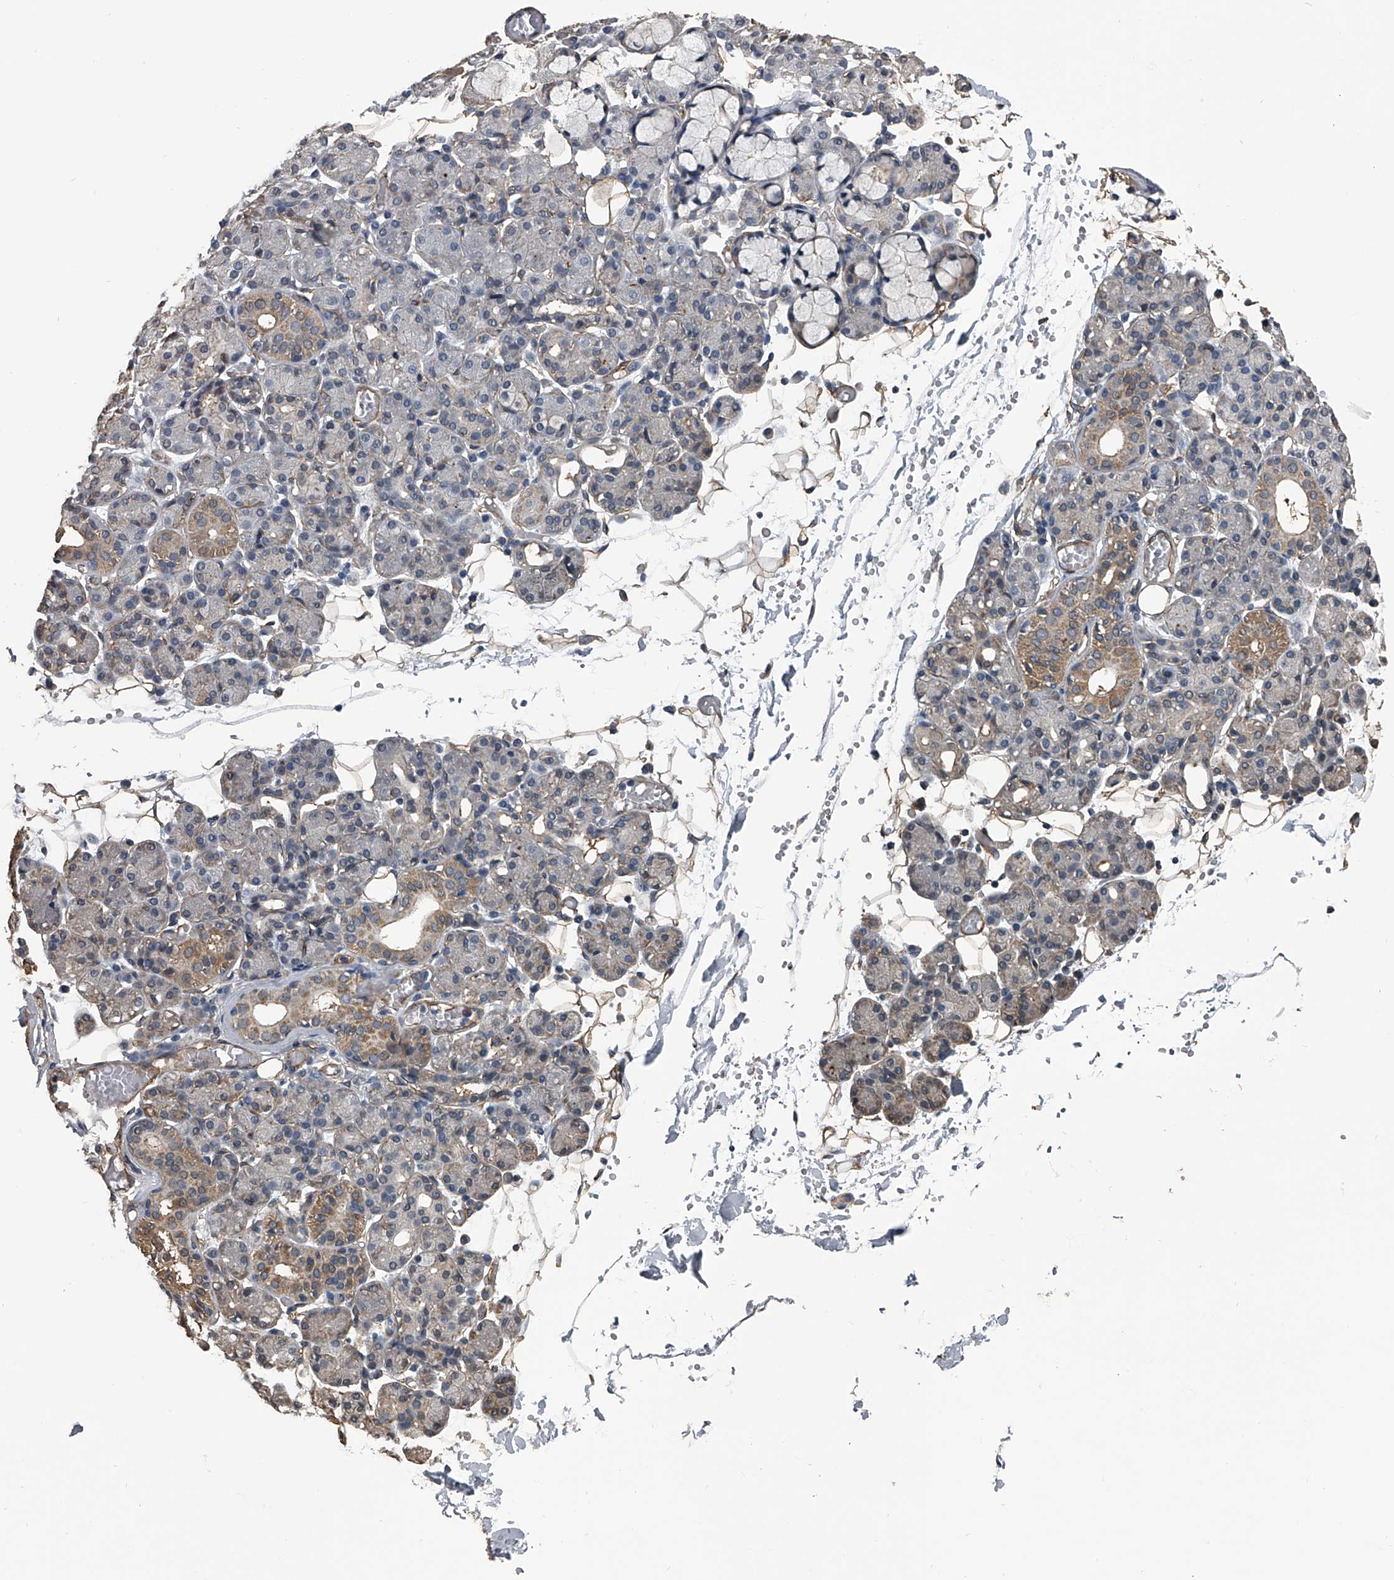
{"staining": {"intensity": "moderate", "quantity": "<25%", "location": "cytoplasmic/membranous"}, "tissue": "salivary gland", "cell_type": "Glandular cells", "image_type": "normal", "snomed": [{"axis": "morphology", "description": "Normal tissue, NOS"}, {"axis": "topography", "description": "Salivary gland"}], "caption": "Brown immunohistochemical staining in benign salivary gland demonstrates moderate cytoplasmic/membranous staining in about <25% of glandular cells. (Brightfield microscopy of DAB IHC at high magnification).", "gene": "LDLRAD2", "patient": {"sex": "male", "age": 63}}